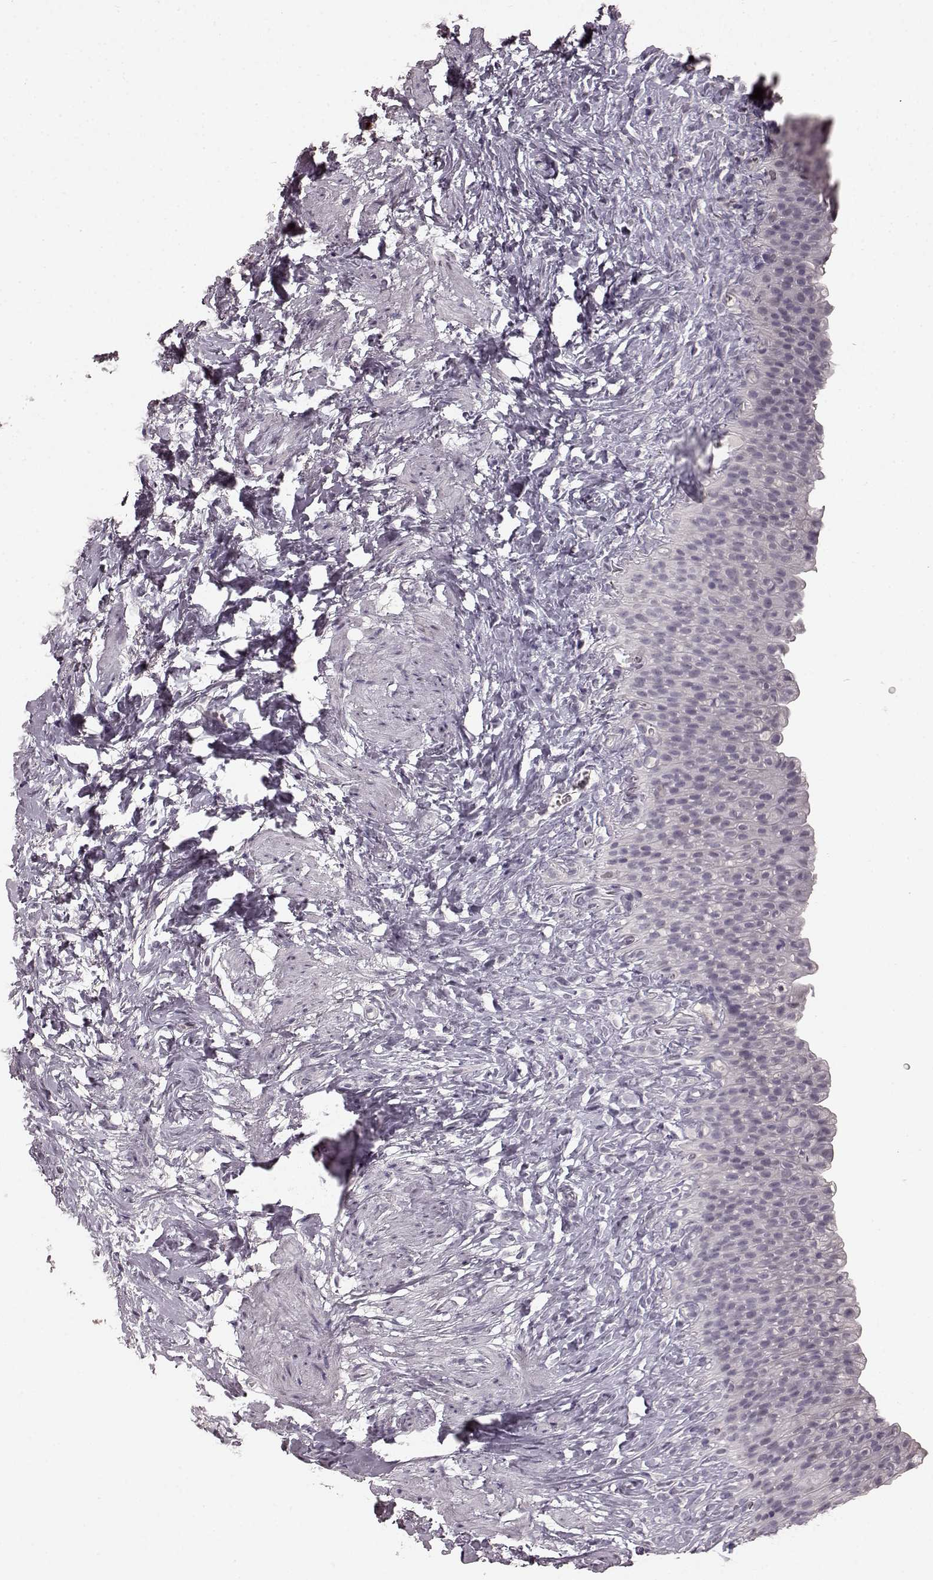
{"staining": {"intensity": "strong", "quantity": "<25%", "location": "nuclear"}, "tissue": "urinary bladder", "cell_type": "Urothelial cells", "image_type": "normal", "snomed": [{"axis": "morphology", "description": "Normal tissue, NOS"}, {"axis": "topography", "description": "Urinary bladder"}], "caption": "An immunohistochemistry (IHC) image of benign tissue is shown. Protein staining in brown labels strong nuclear positivity in urinary bladder within urothelial cells.", "gene": "CCNA2", "patient": {"sex": "male", "age": 76}}